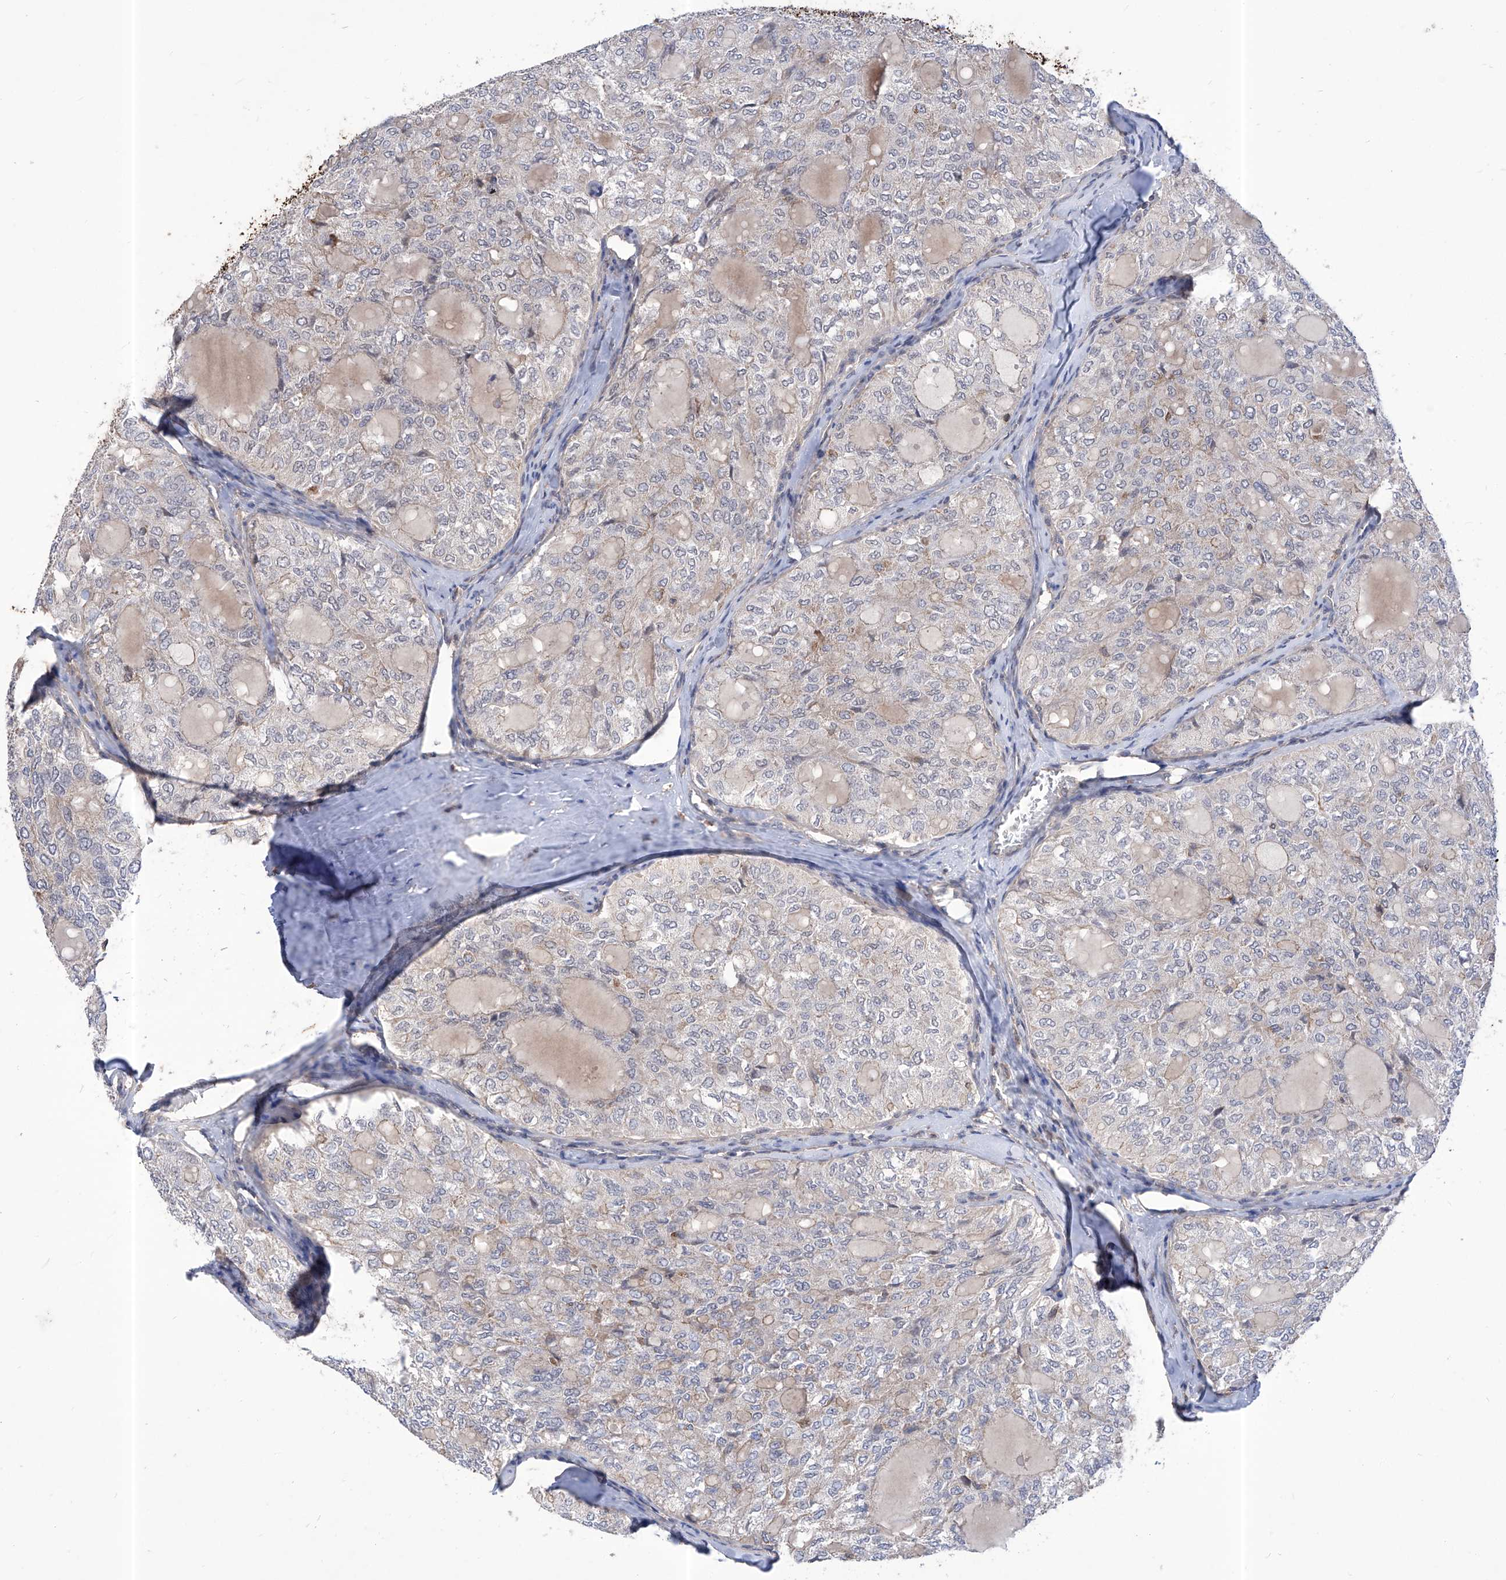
{"staining": {"intensity": "weak", "quantity": "<25%", "location": "cytoplasmic/membranous"}, "tissue": "thyroid cancer", "cell_type": "Tumor cells", "image_type": "cancer", "snomed": [{"axis": "morphology", "description": "Follicular adenoma carcinoma, NOS"}, {"axis": "topography", "description": "Thyroid gland"}], "caption": "Follicular adenoma carcinoma (thyroid) was stained to show a protein in brown. There is no significant expression in tumor cells. (Brightfield microscopy of DAB immunohistochemistry (IHC) at high magnification).", "gene": "KIFC2", "patient": {"sex": "male", "age": 75}}